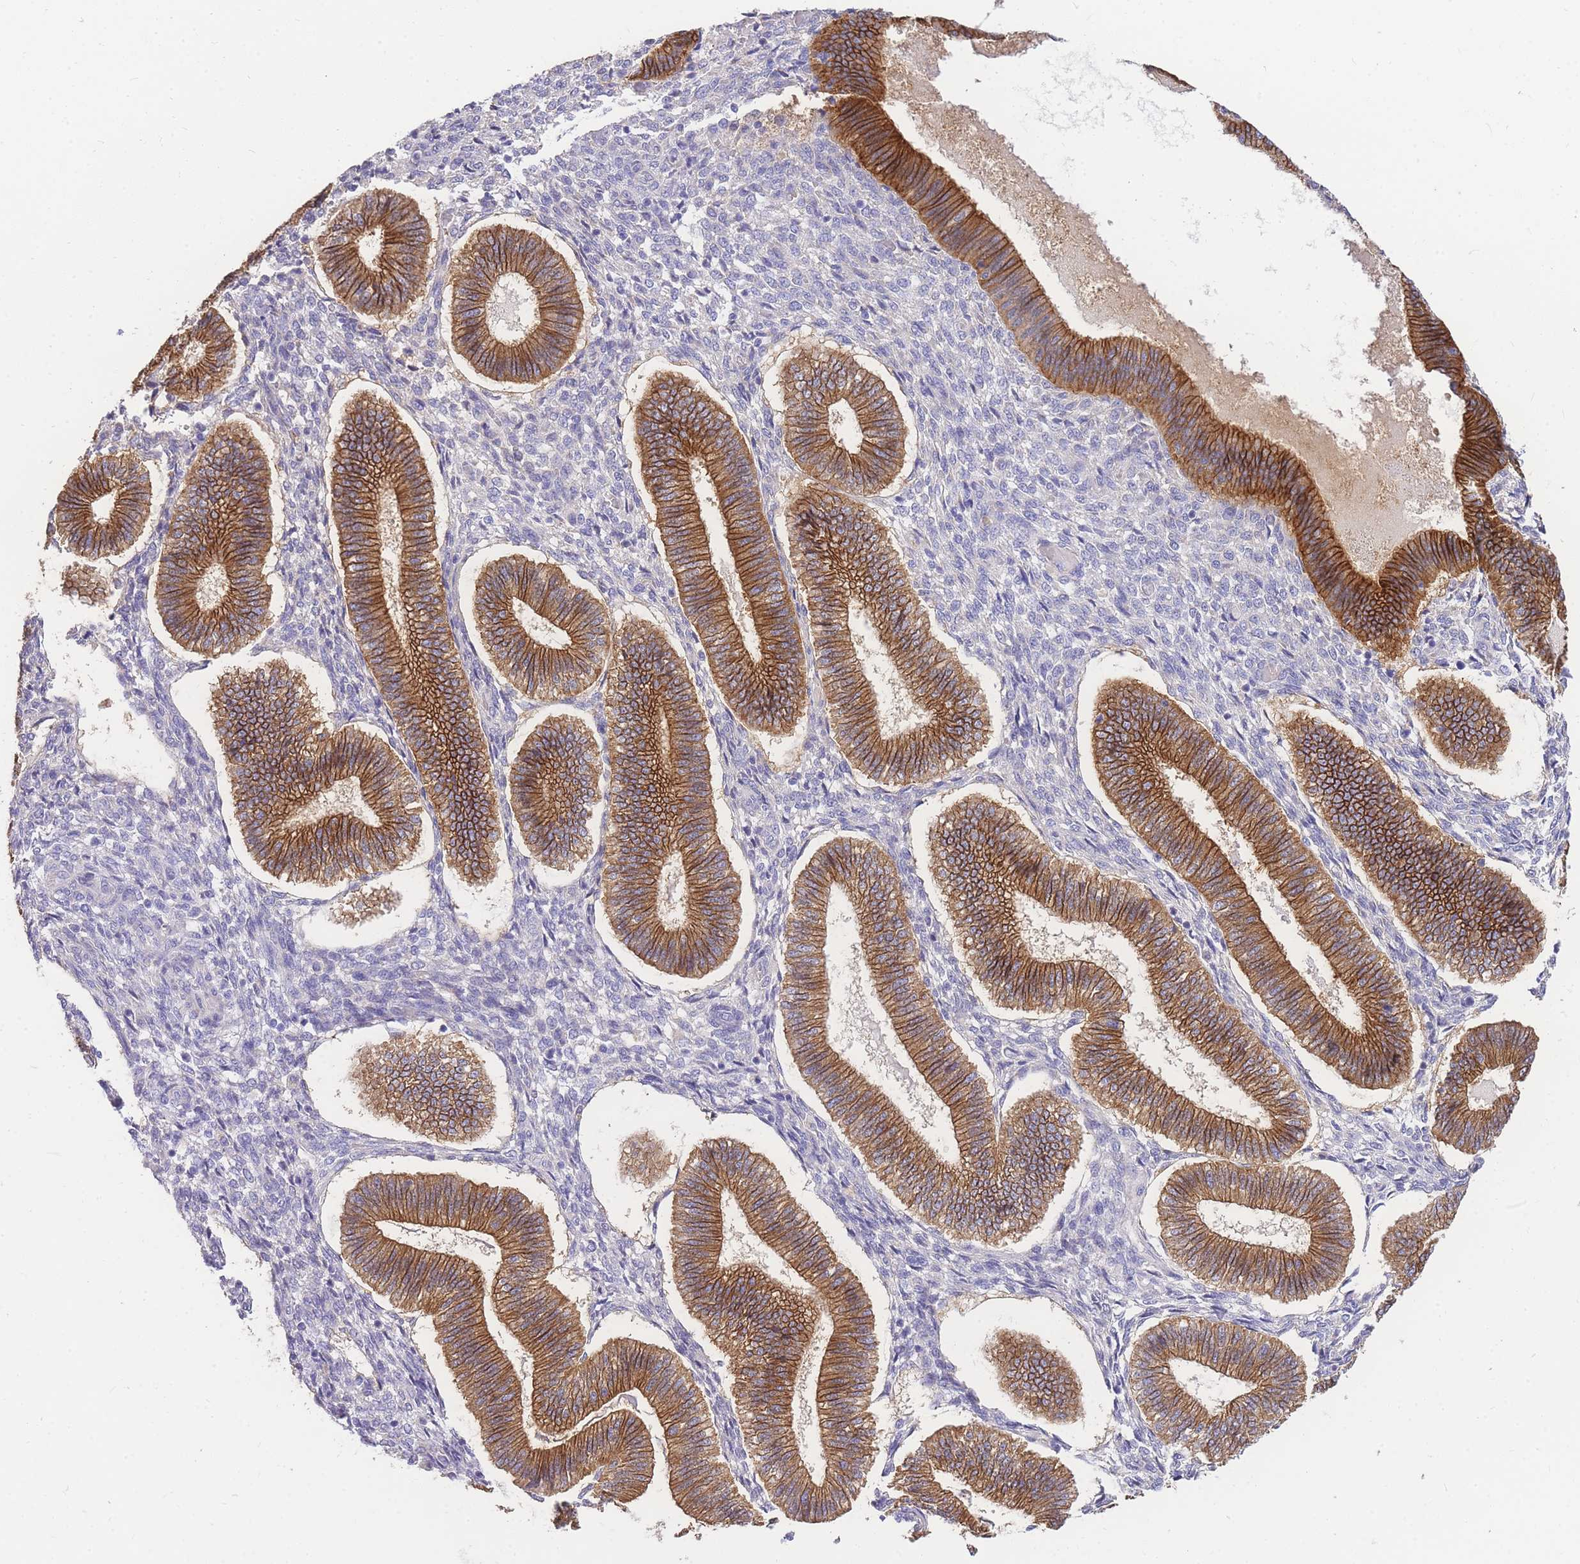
{"staining": {"intensity": "negative", "quantity": "none", "location": "none"}, "tissue": "endometrium", "cell_type": "Cells in endometrial stroma", "image_type": "normal", "snomed": [{"axis": "morphology", "description": "Normal tissue, NOS"}, {"axis": "topography", "description": "Endometrium"}], "caption": "The immunohistochemistry (IHC) photomicrograph has no significant positivity in cells in endometrial stroma of endometrium. Brightfield microscopy of IHC stained with DAB (brown) and hematoxylin (blue), captured at high magnification.", "gene": "C2orf88", "patient": {"sex": "female", "age": 25}}